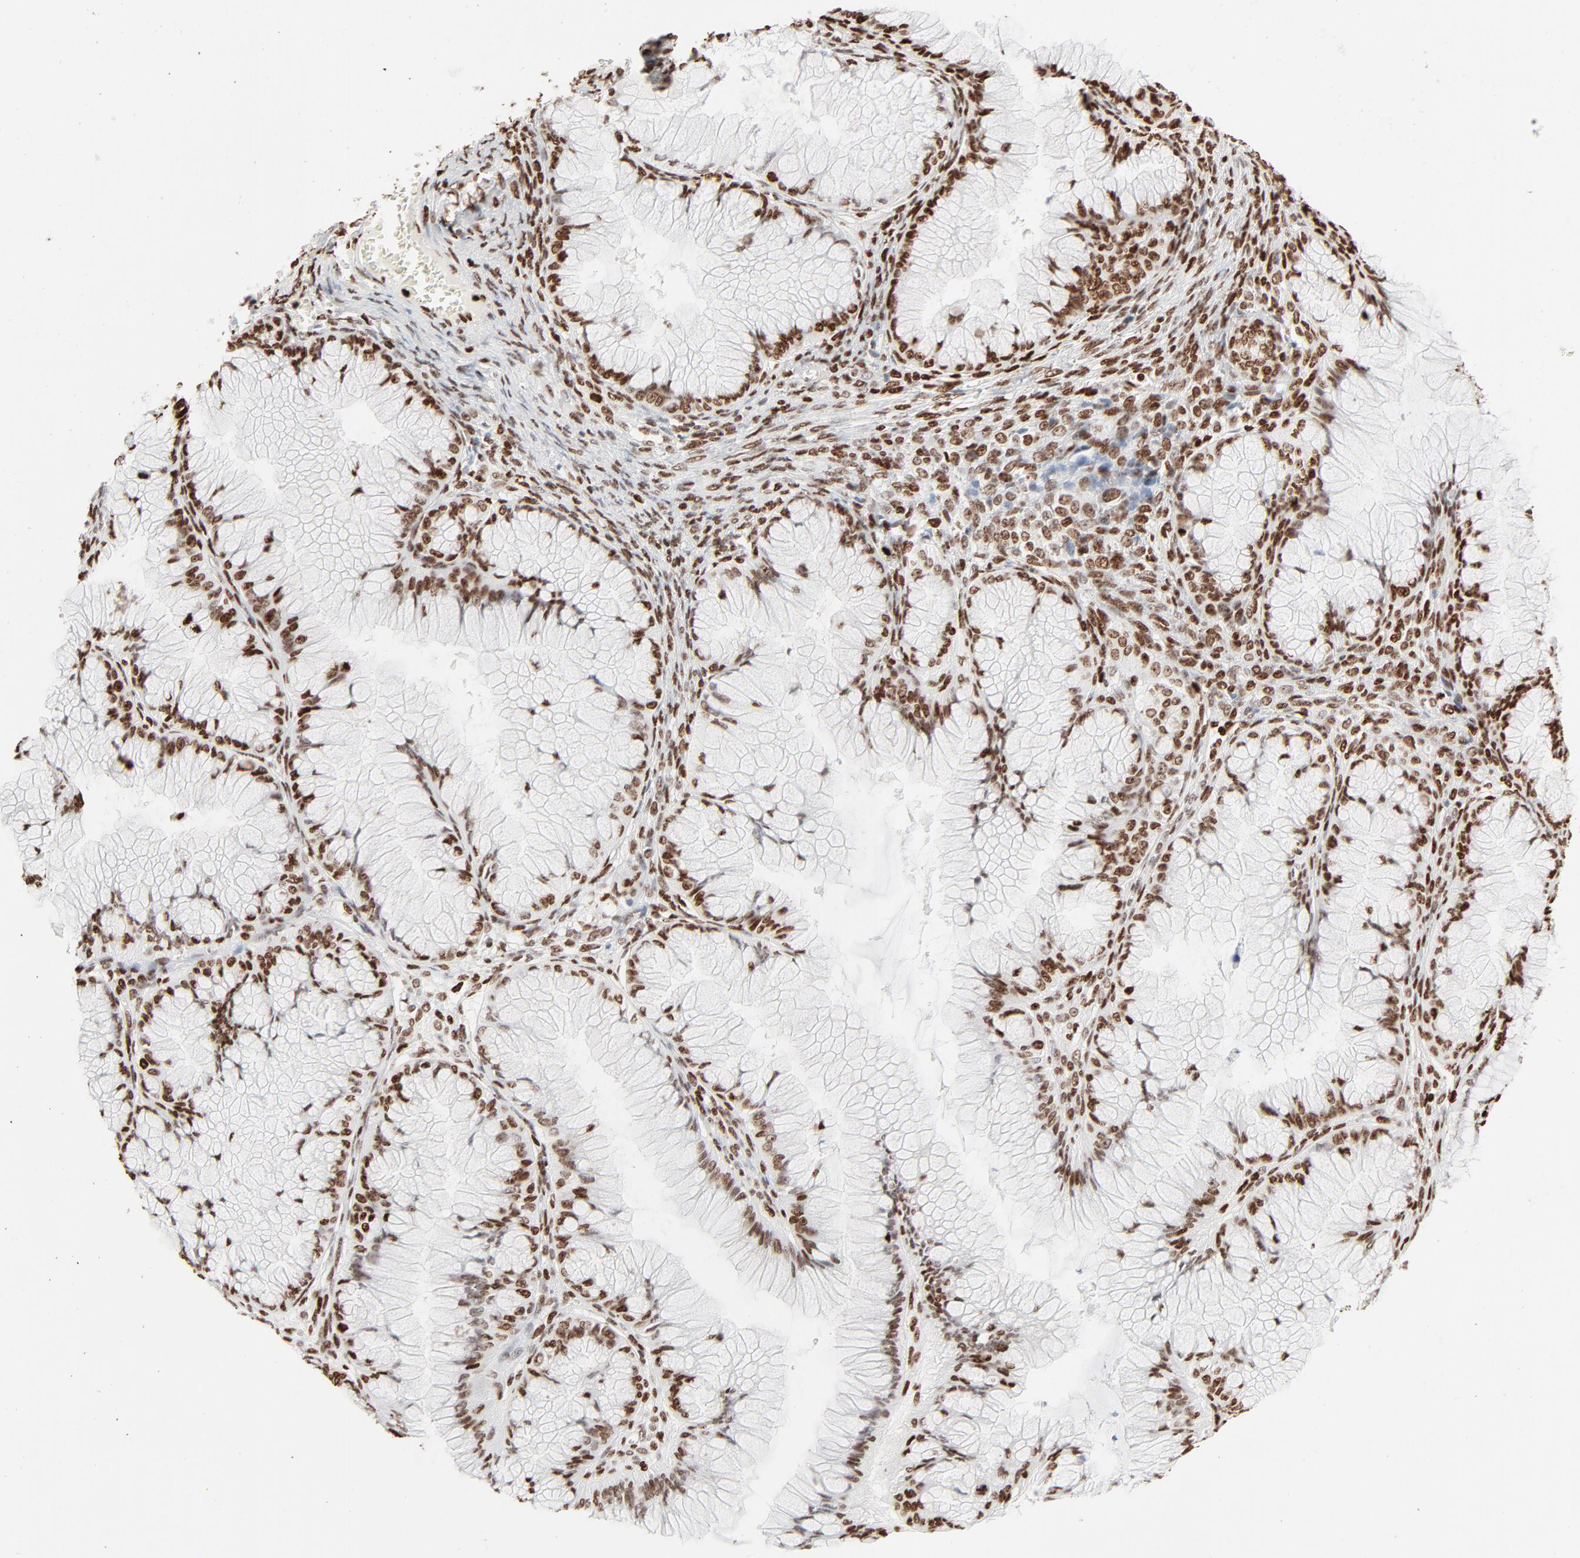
{"staining": {"intensity": "moderate", "quantity": ">75%", "location": "nuclear"}, "tissue": "ovarian cancer", "cell_type": "Tumor cells", "image_type": "cancer", "snomed": [{"axis": "morphology", "description": "Cystadenocarcinoma, mucinous, NOS"}, {"axis": "topography", "description": "Ovary"}], "caption": "Ovarian cancer (mucinous cystadenocarcinoma) stained with immunohistochemistry reveals moderate nuclear positivity in approximately >75% of tumor cells.", "gene": "HMGB2", "patient": {"sex": "female", "age": 63}}